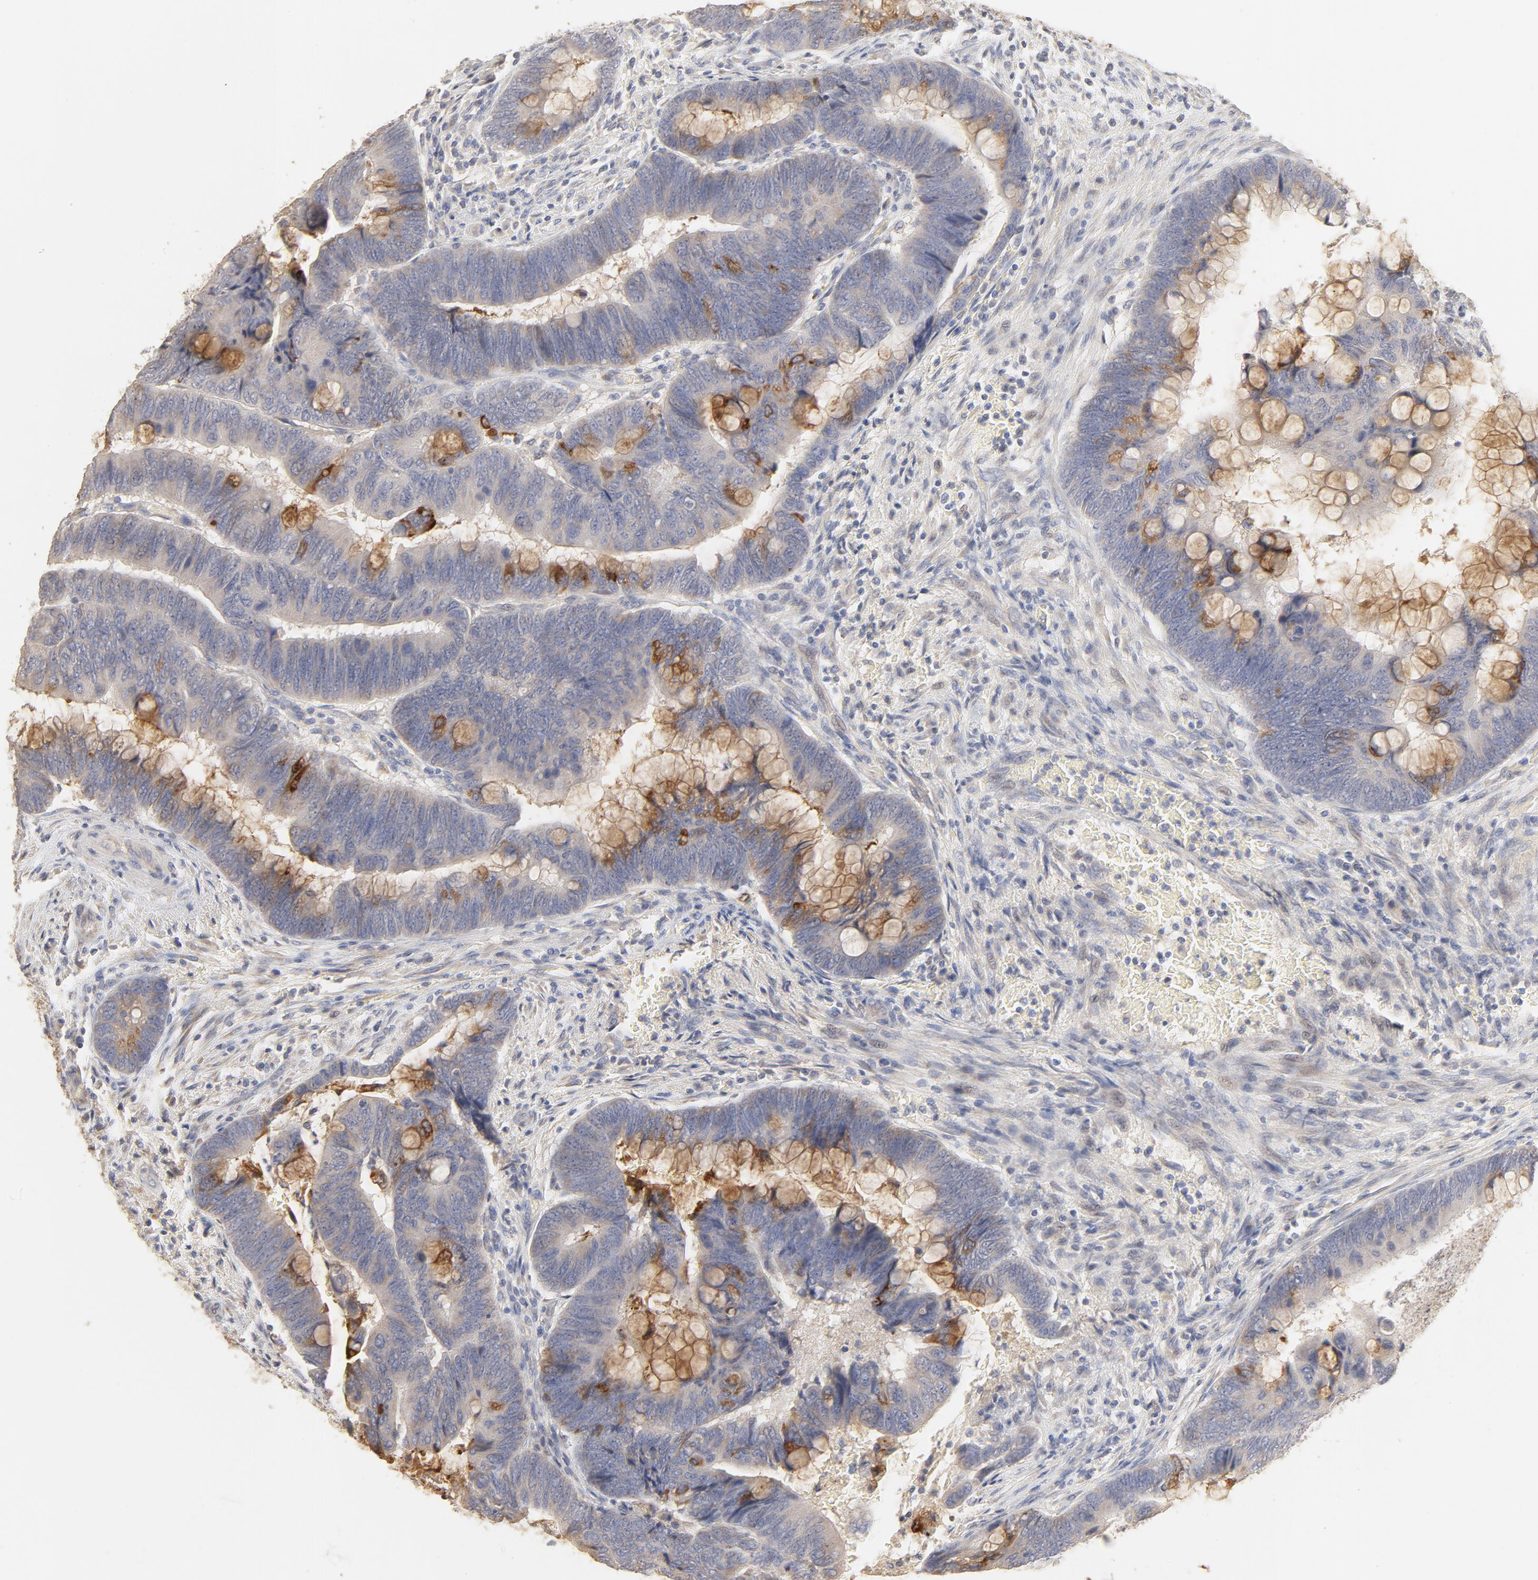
{"staining": {"intensity": "weak", "quantity": "25%-75%", "location": "cytoplasmic/membranous"}, "tissue": "colorectal cancer", "cell_type": "Tumor cells", "image_type": "cancer", "snomed": [{"axis": "morphology", "description": "Normal tissue, NOS"}, {"axis": "morphology", "description": "Adenocarcinoma, NOS"}, {"axis": "topography", "description": "Rectum"}], "caption": "Weak cytoplasmic/membranous positivity is identified in approximately 25%-75% of tumor cells in colorectal cancer.", "gene": "FCGBP", "patient": {"sex": "male", "age": 92}}